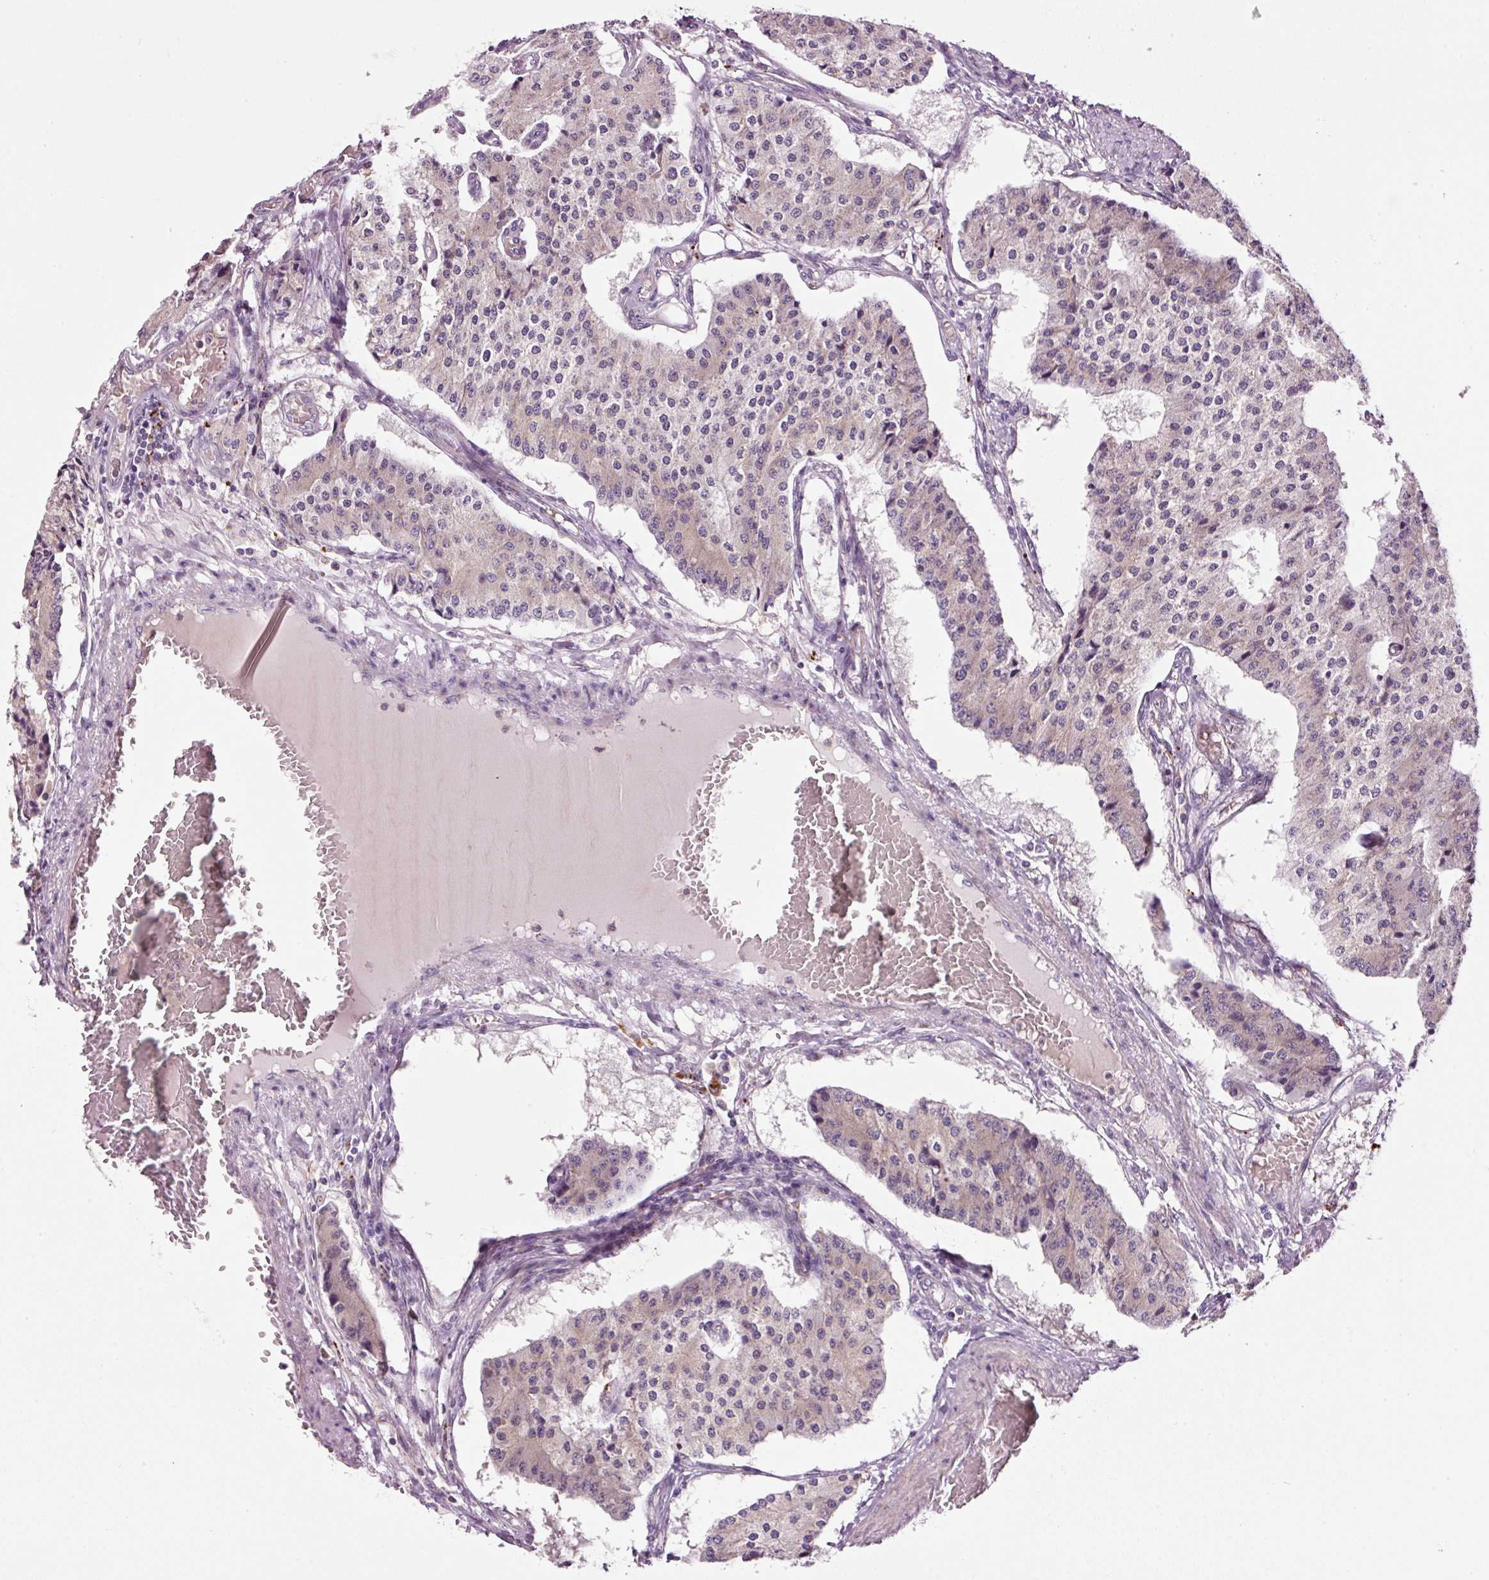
{"staining": {"intensity": "negative", "quantity": "none", "location": "none"}, "tissue": "carcinoid", "cell_type": "Tumor cells", "image_type": "cancer", "snomed": [{"axis": "morphology", "description": "Carcinoid, malignant, NOS"}, {"axis": "topography", "description": "Colon"}], "caption": "An image of malignant carcinoid stained for a protein reveals no brown staining in tumor cells. (DAB IHC visualized using brightfield microscopy, high magnification).", "gene": "ZNF639", "patient": {"sex": "female", "age": 52}}